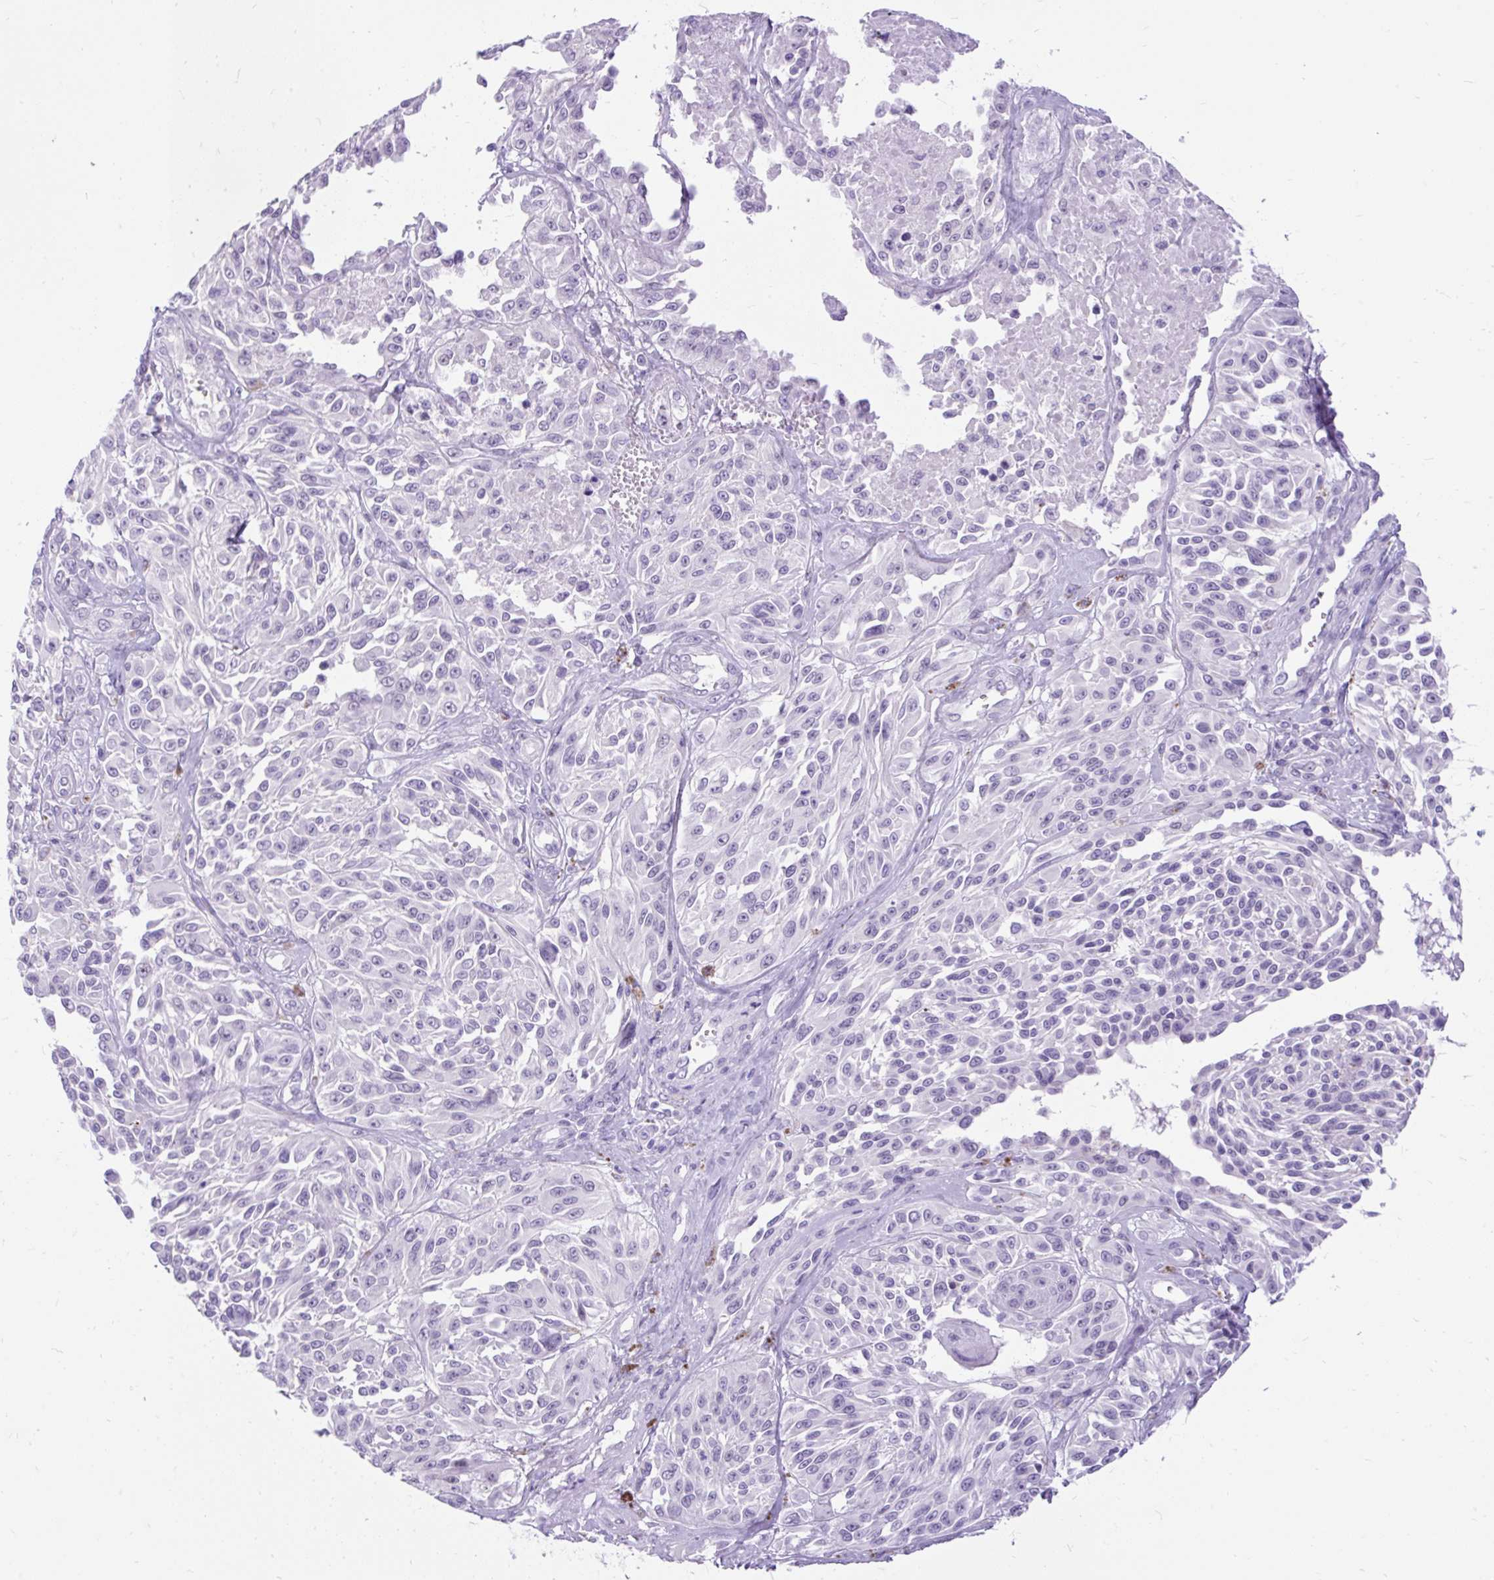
{"staining": {"intensity": "negative", "quantity": "none", "location": "none"}, "tissue": "melanoma", "cell_type": "Tumor cells", "image_type": "cancer", "snomed": [{"axis": "morphology", "description": "Malignant melanoma, NOS"}, {"axis": "topography", "description": "Skin"}], "caption": "Human malignant melanoma stained for a protein using IHC reveals no positivity in tumor cells.", "gene": "SCGB1A1", "patient": {"sex": "male", "age": 94}}